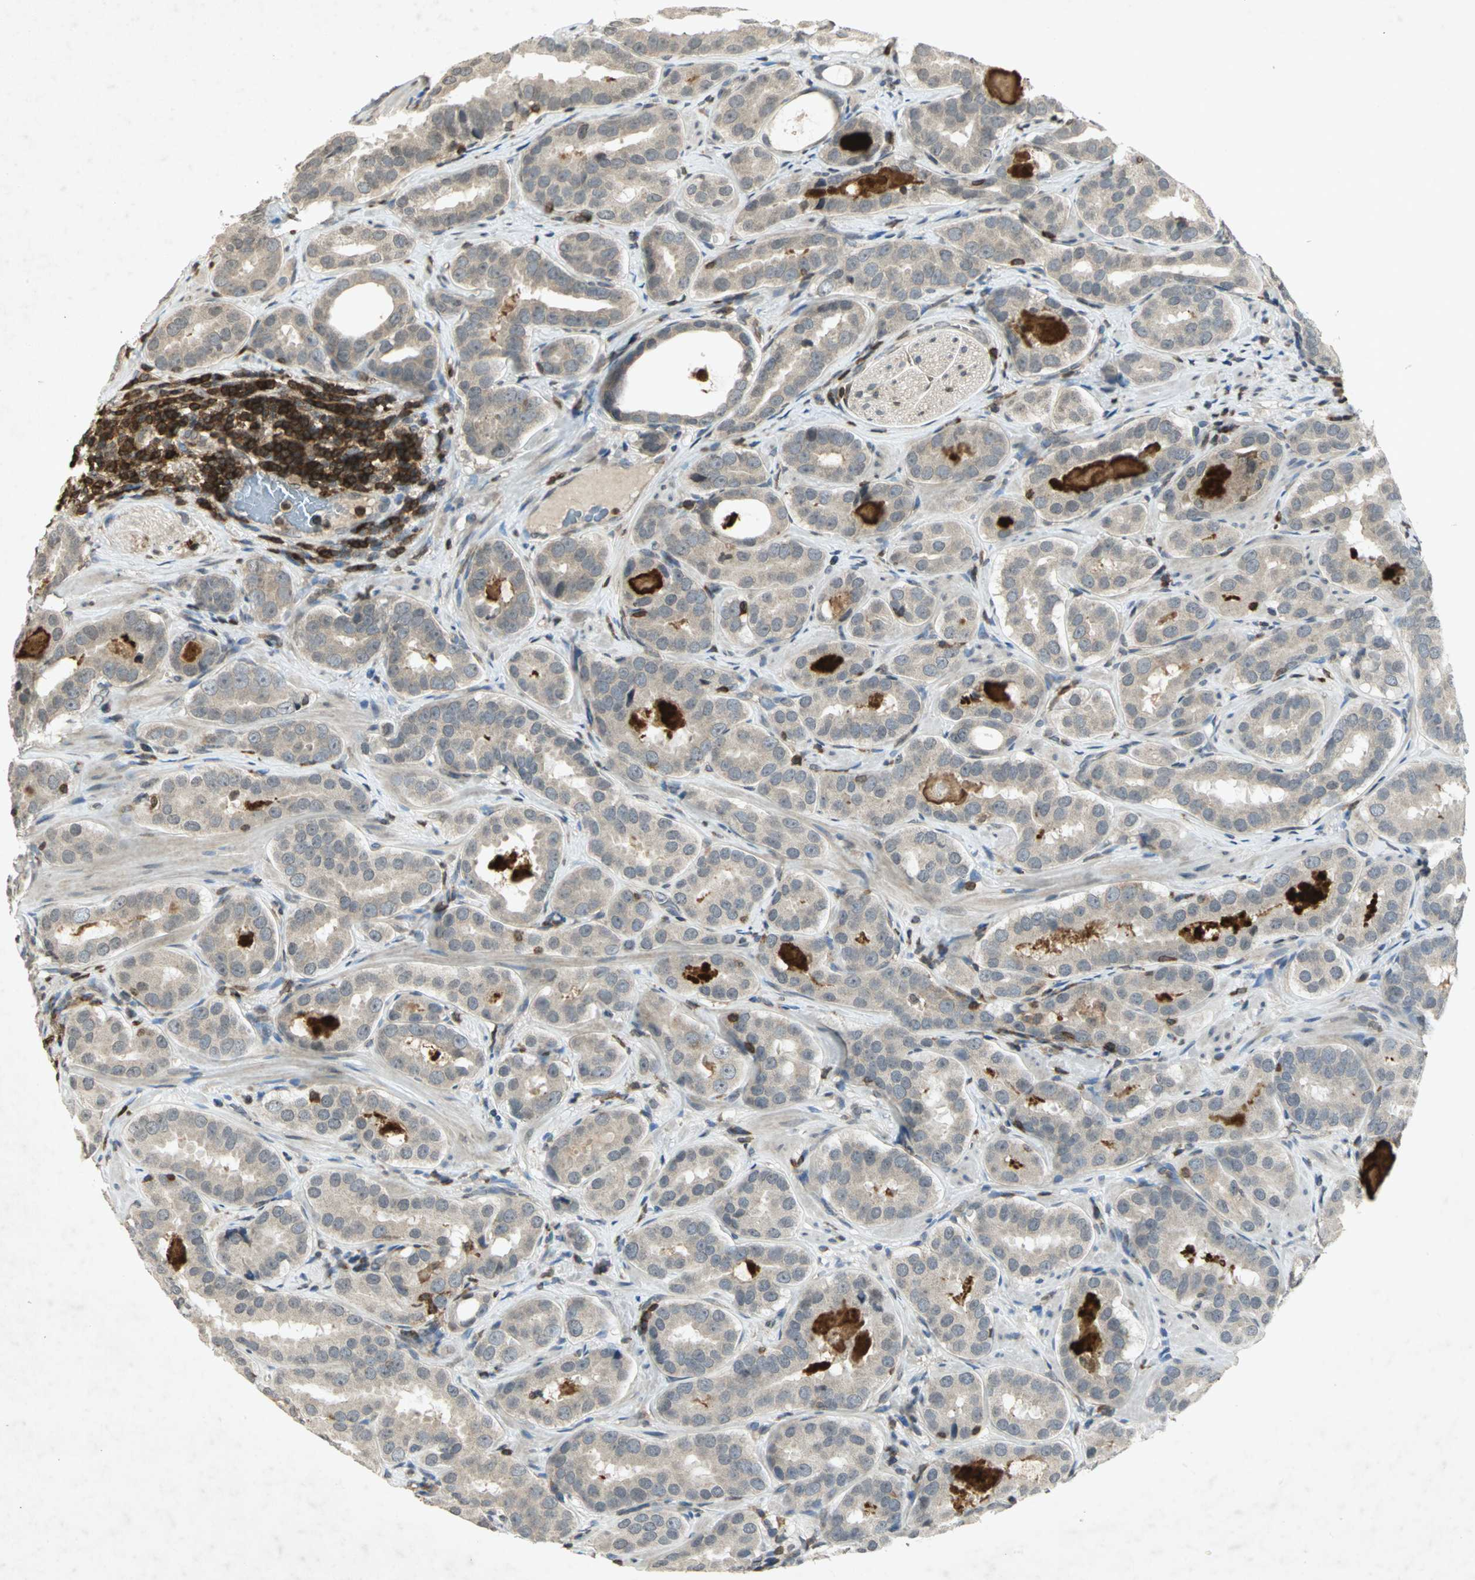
{"staining": {"intensity": "negative", "quantity": "none", "location": "none"}, "tissue": "prostate cancer", "cell_type": "Tumor cells", "image_type": "cancer", "snomed": [{"axis": "morphology", "description": "Adenocarcinoma, Low grade"}, {"axis": "topography", "description": "Prostate"}], "caption": "Tumor cells show no significant protein staining in prostate low-grade adenocarcinoma.", "gene": "IL16", "patient": {"sex": "male", "age": 59}}